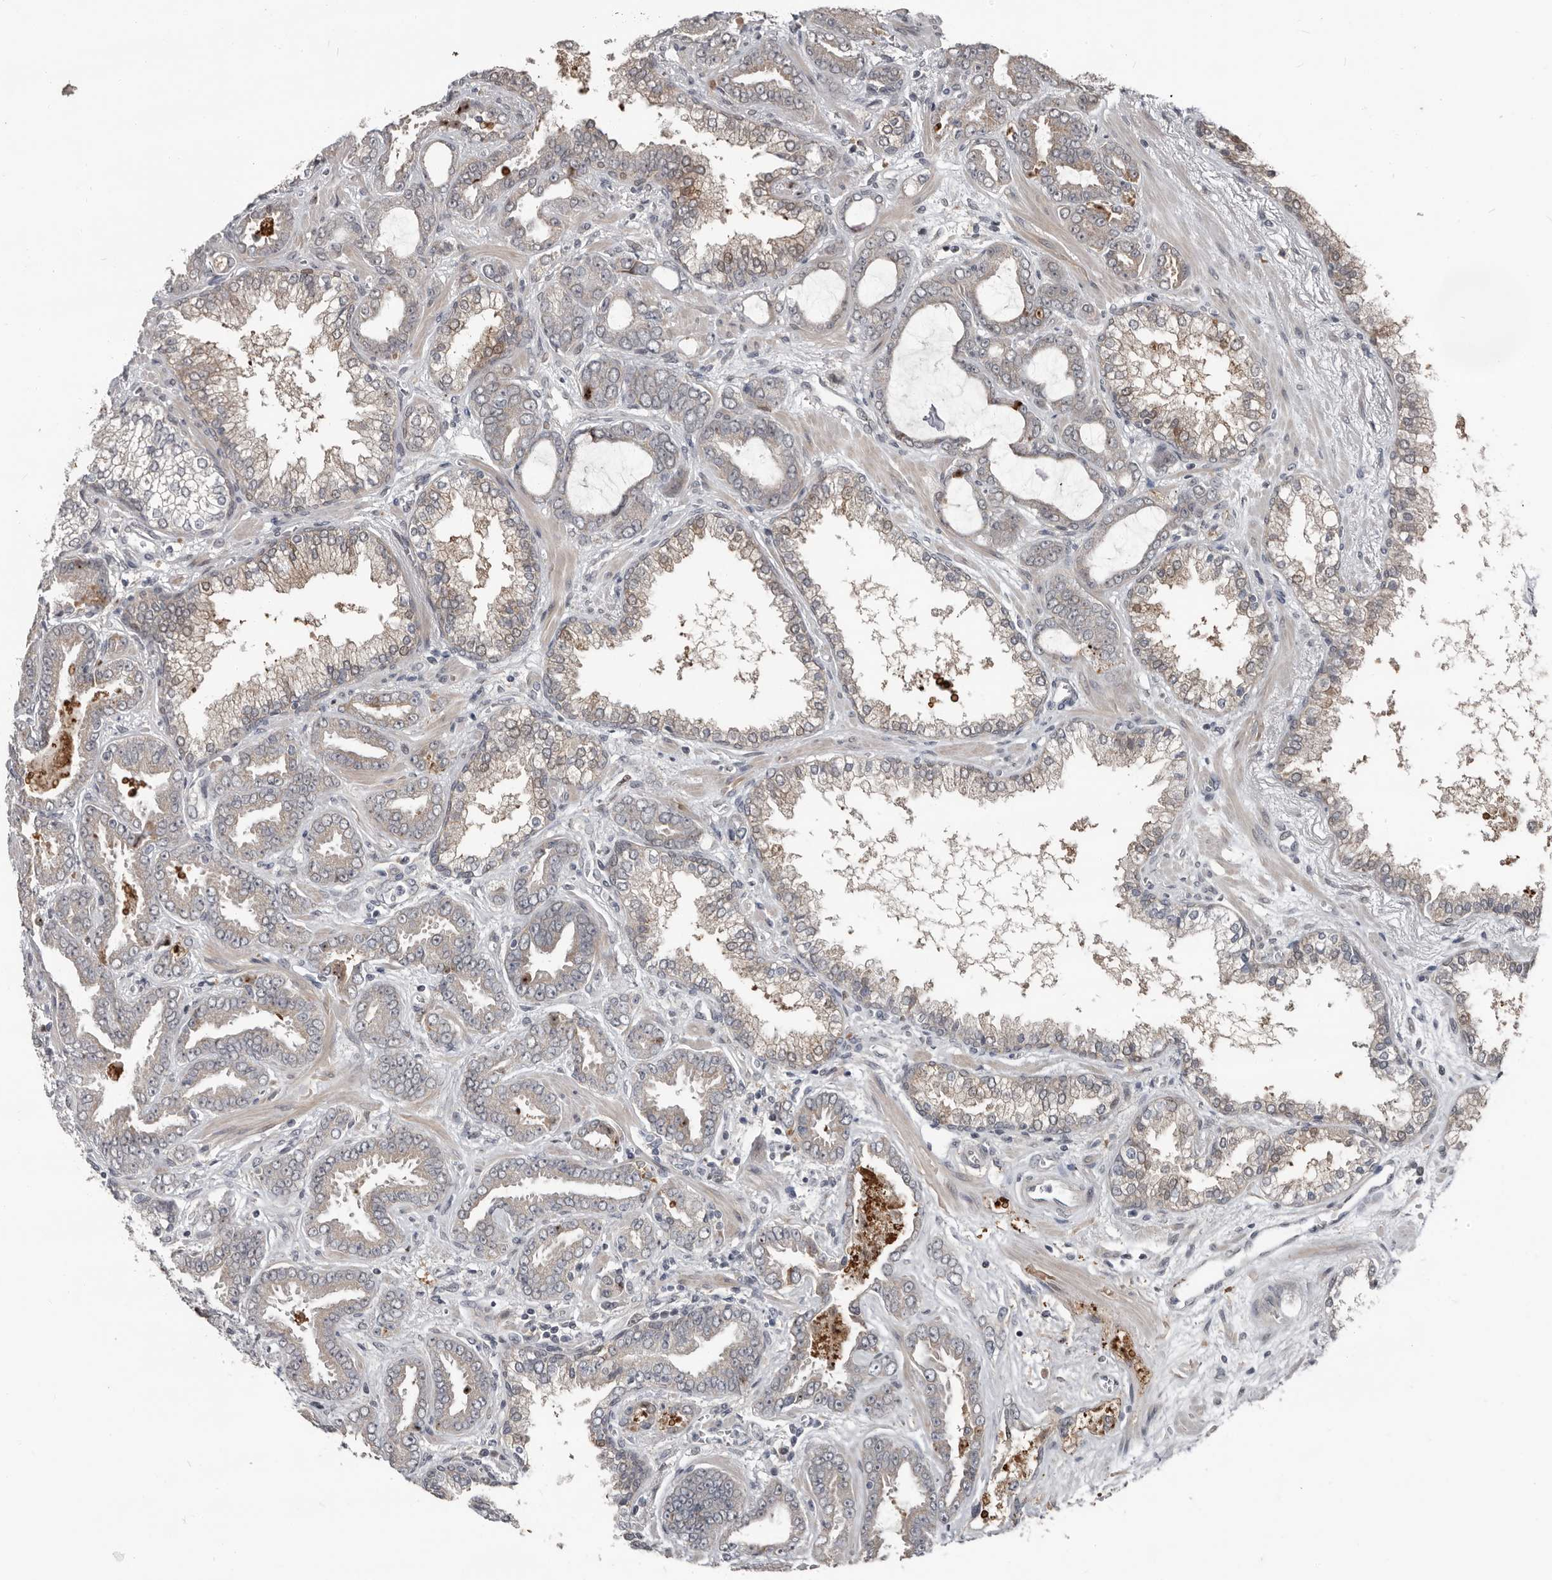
{"staining": {"intensity": "weak", "quantity": "<25%", "location": "cytoplasmic/membranous"}, "tissue": "prostate cancer", "cell_type": "Tumor cells", "image_type": "cancer", "snomed": [{"axis": "morphology", "description": "Adenocarcinoma, Low grade"}, {"axis": "topography", "description": "Prostate"}], "caption": "Immunohistochemistry (IHC) histopathology image of prostate low-grade adenocarcinoma stained for a protein (brown), which reveals no positivity in tumor cells.", "gene": "APOL6", "patient": {"sex": "male", "age": 60}}